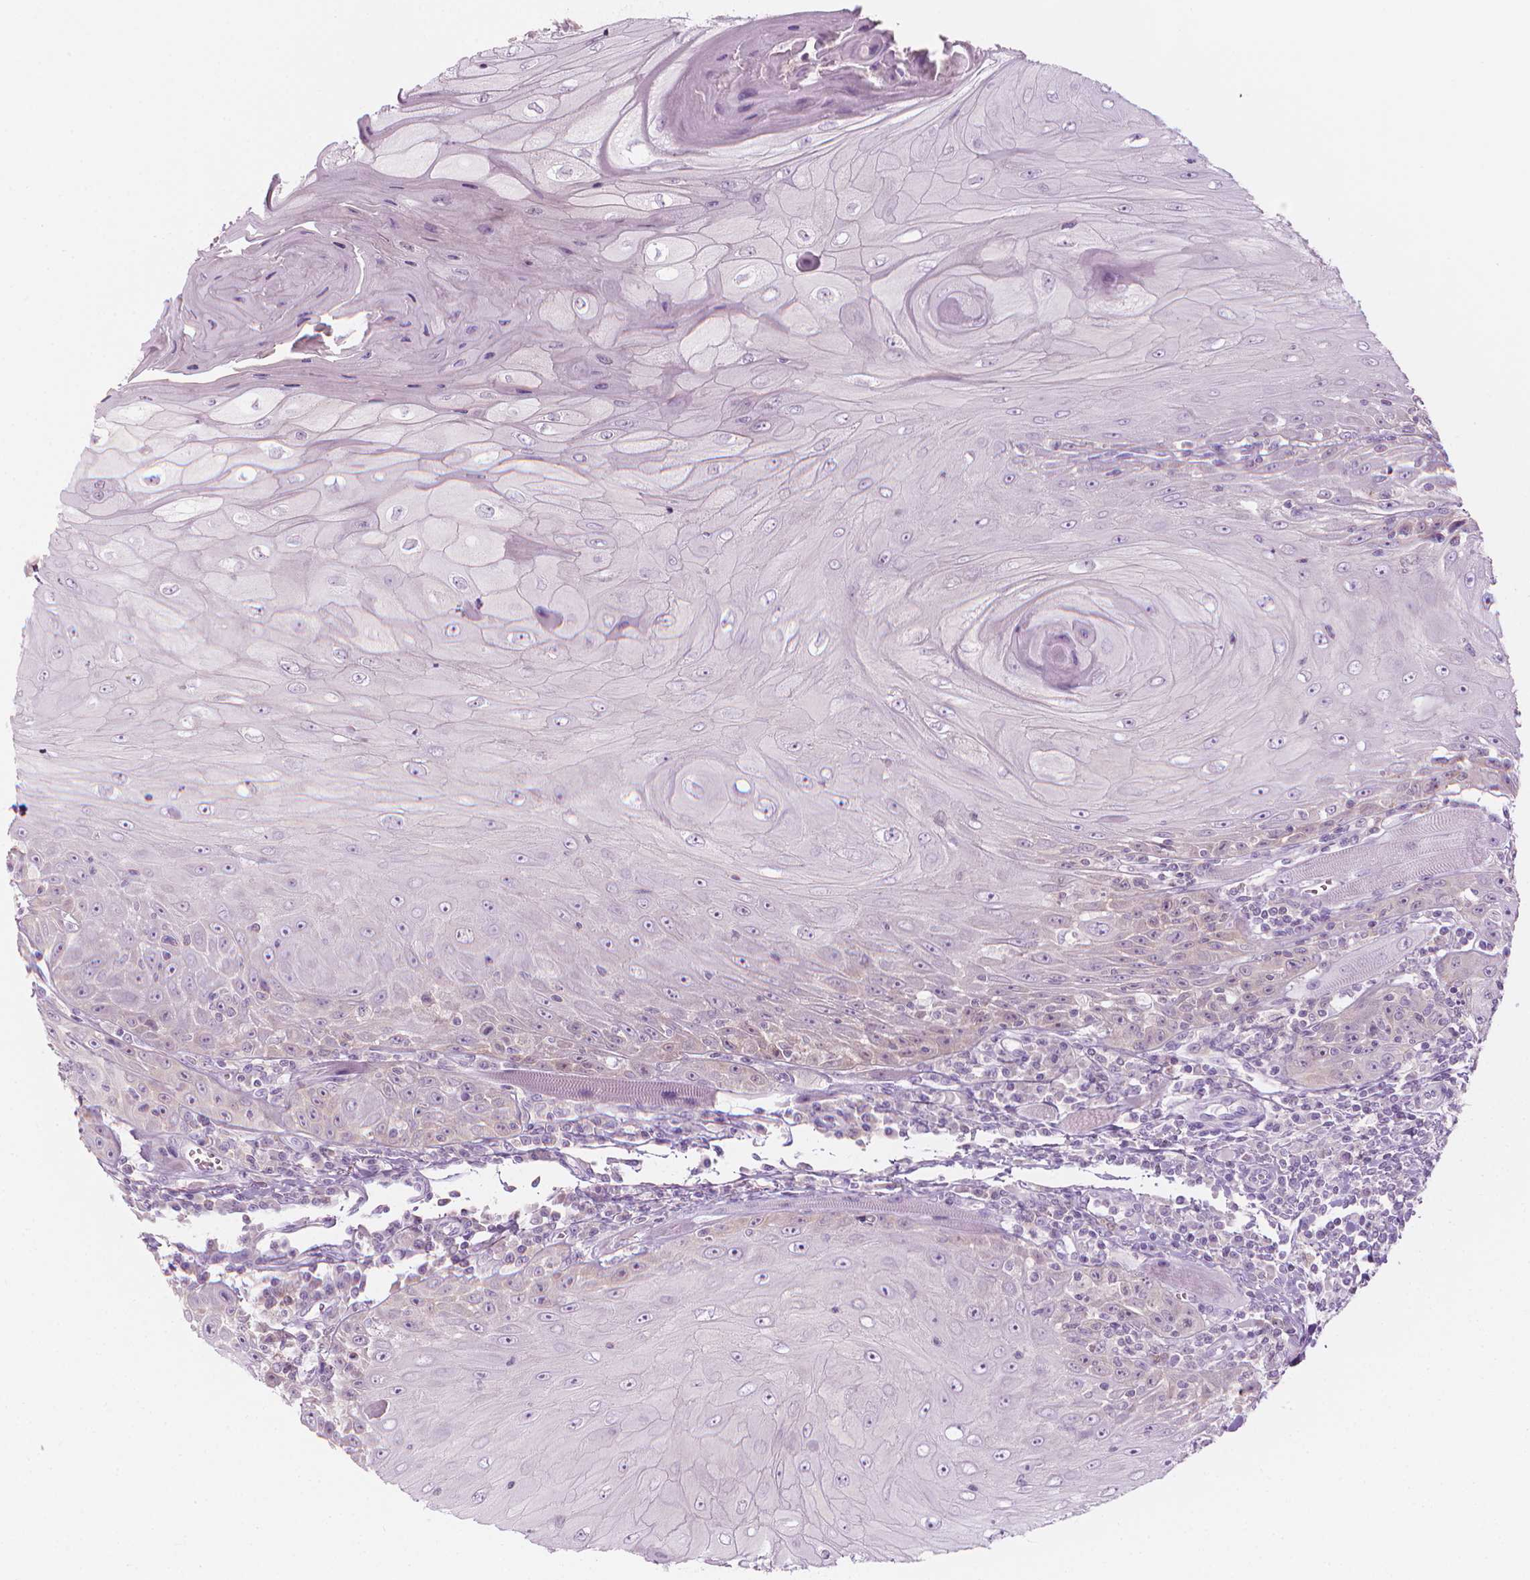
{"staining": {"intensity": "weak", "quantity": "<25%", "location": "nuclear"}, "tissue": "head and neck cancer", "cell_type": "Tumor cells", "image_type": "cancer", "snomed": [{"axis": "morphology", "description": "Squamous cell carcinoma, NOS"}, {"axis": "topography", "description": "Head-Neck"}], "caption": "The micrograph reveals no staining of tumor cells in head and neck squamous cell carcinoma.", "gene": "SHMT1", "patient": {"sex": "male", "age": 52}}